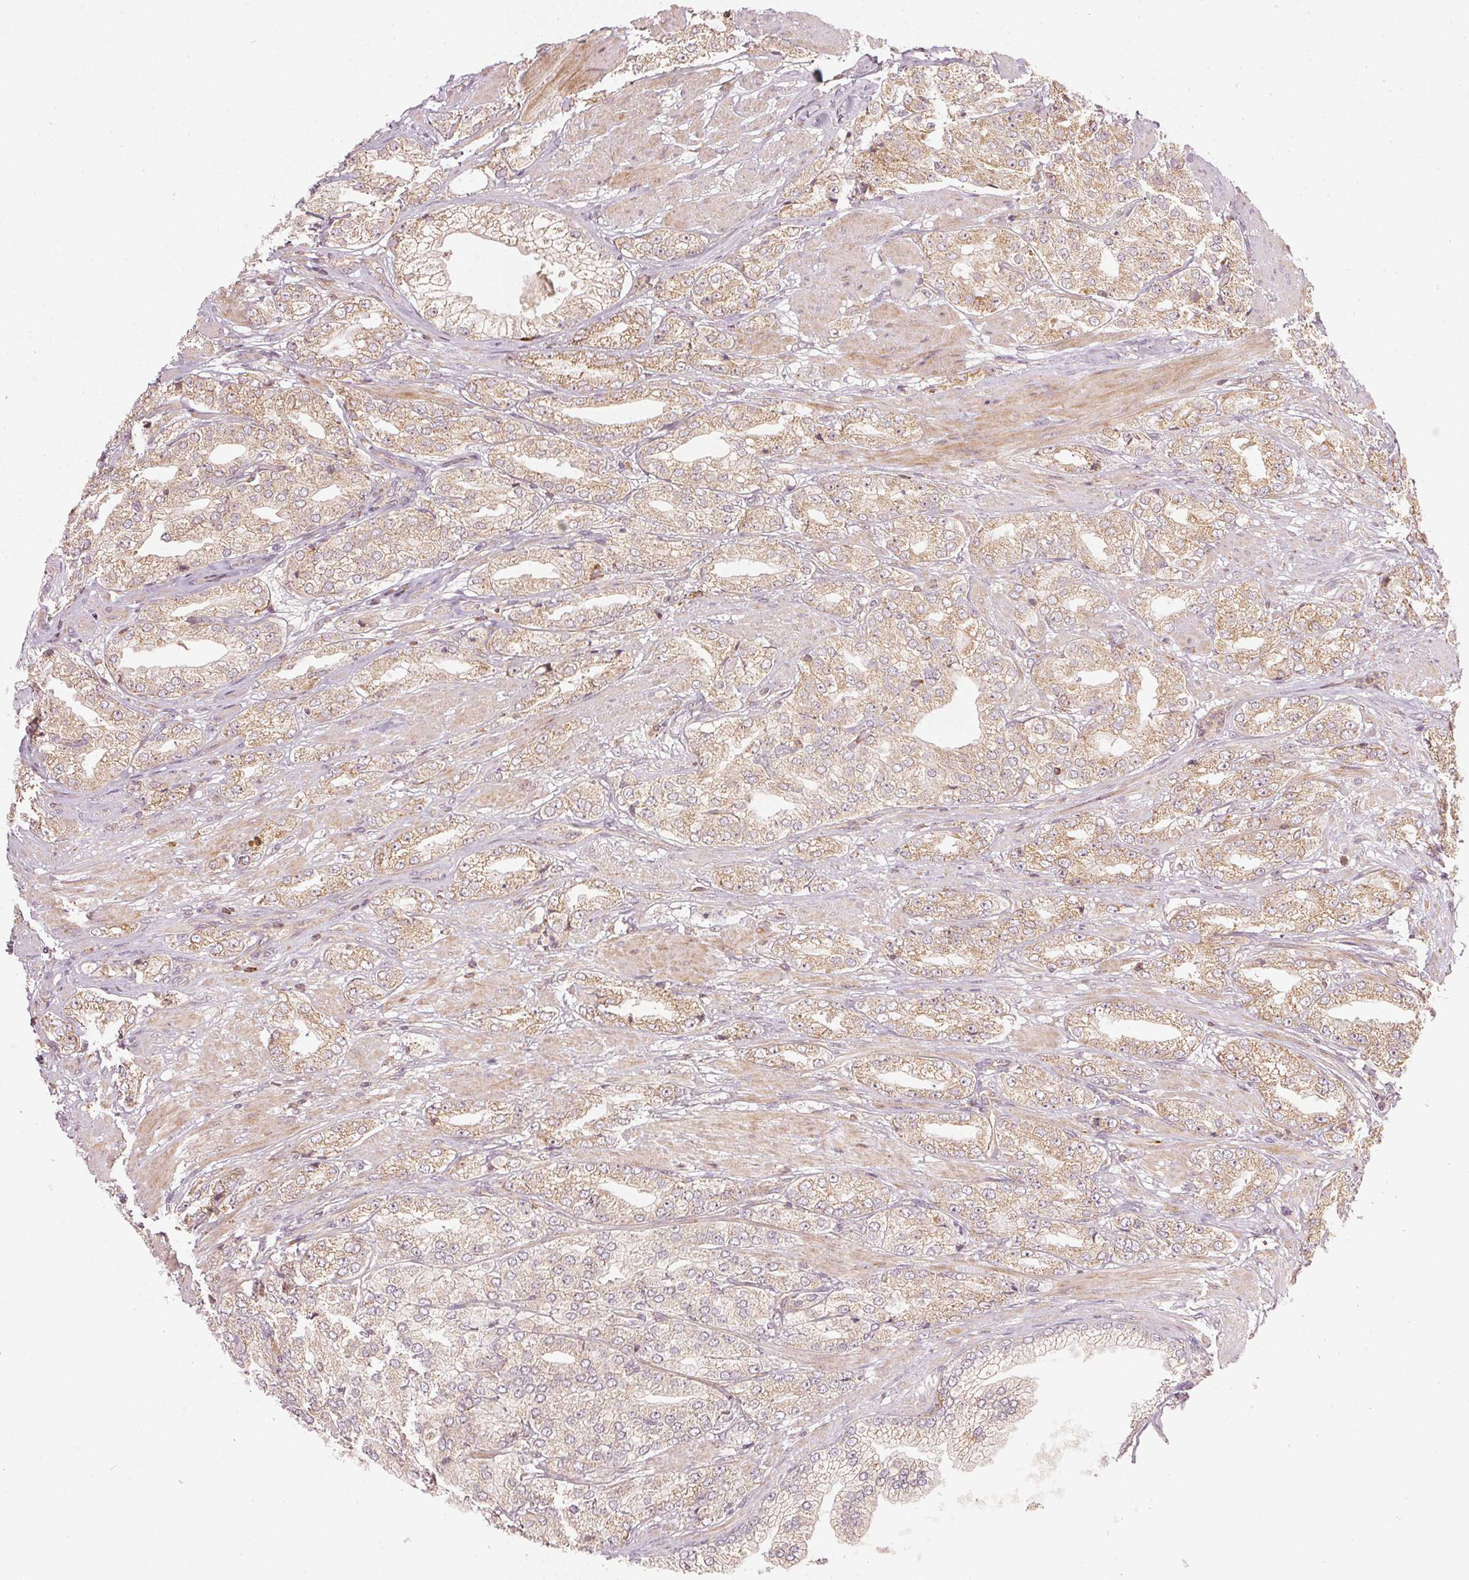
{"staining": {"intensity": "weak", "quantity": ">75%", "location": "cytoplasmic/membranous"}, "tissue": "prostate cancer", "cell_type": "Tumor cells", "image_type": "cancer", "snomed": [{"axis": "morphology", "description": "Adenocarcinoma, High grade"}, {"axis": "topography", "description": "Prostate"}], "caption": "The image shows staining of prostate cancer, revealing weak cytoplasmic/membranous protein staining (brown color) within tumor cells. (Stains: DAB (3,3'-diaminobenzidine) in brown, nuclei in blue, Microscopy: brightfield microscopy at high magnification).", "gene": "NADK2", "patient": {"sex": "male", "age": 68}}